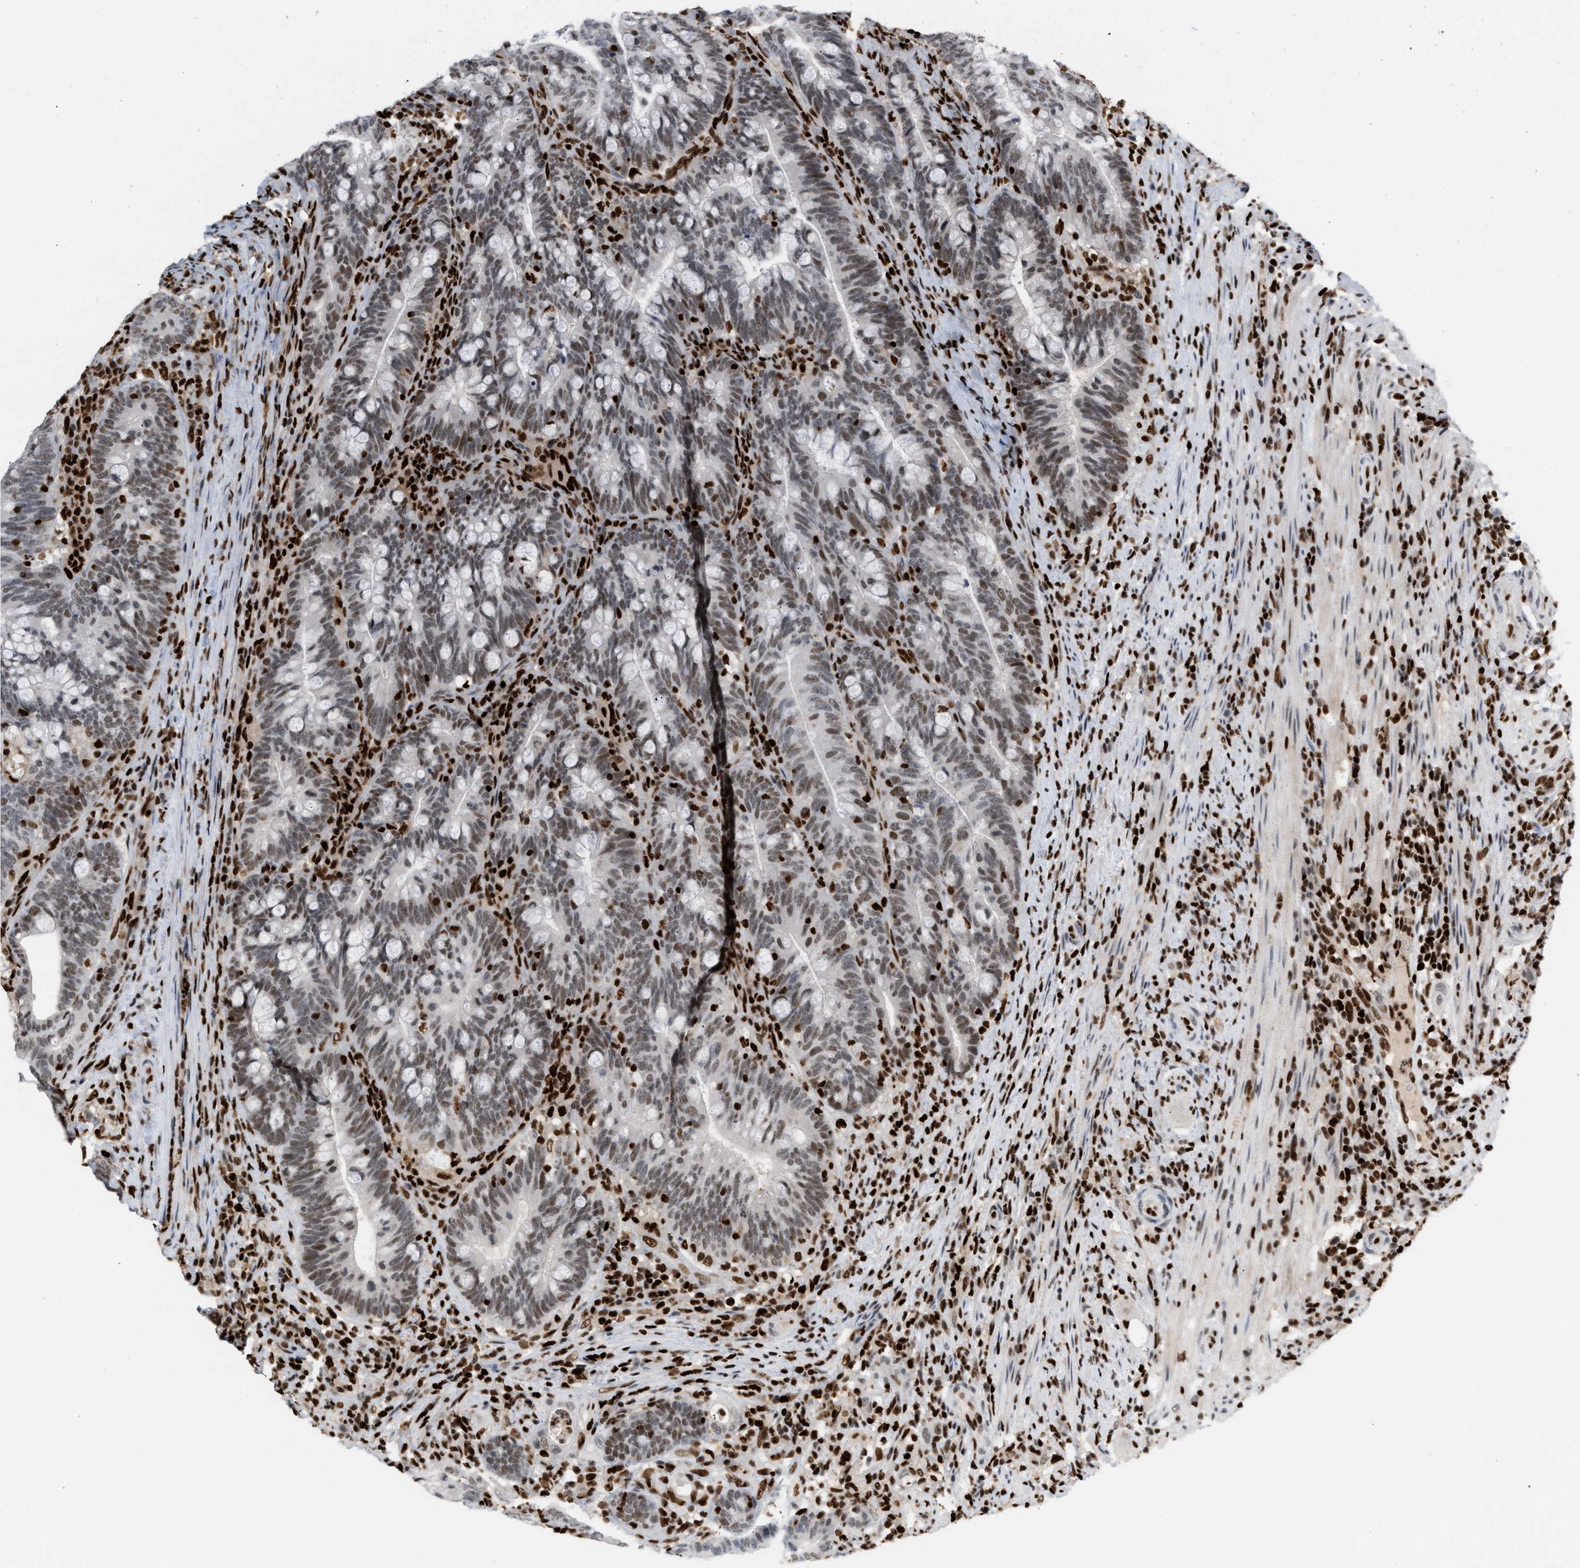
{"staining": {"intensity": "weak", "quantity": ">75%", "location": "nuclear"}, "tissue": "colorectal cancer", "cell_type": "Tumor cells", "image_type": "cancer", "snomed": [{"axis": "morphology", "description": "Adenocarcinoma, NOS"}, {"axis": "topography", "description": "Colon"}], "caption": "Immunohistochemical staining of human adenocarcinoma (colorectal) exhibits low levels of weak nuclear protein positivity in about >75% of tumor cells. (DAB IHC, brown staining for protein, blue staining for nuclei).", "gene": "RNASEK-C17orf49", "patient": {"sex": "female", "age": 66}}